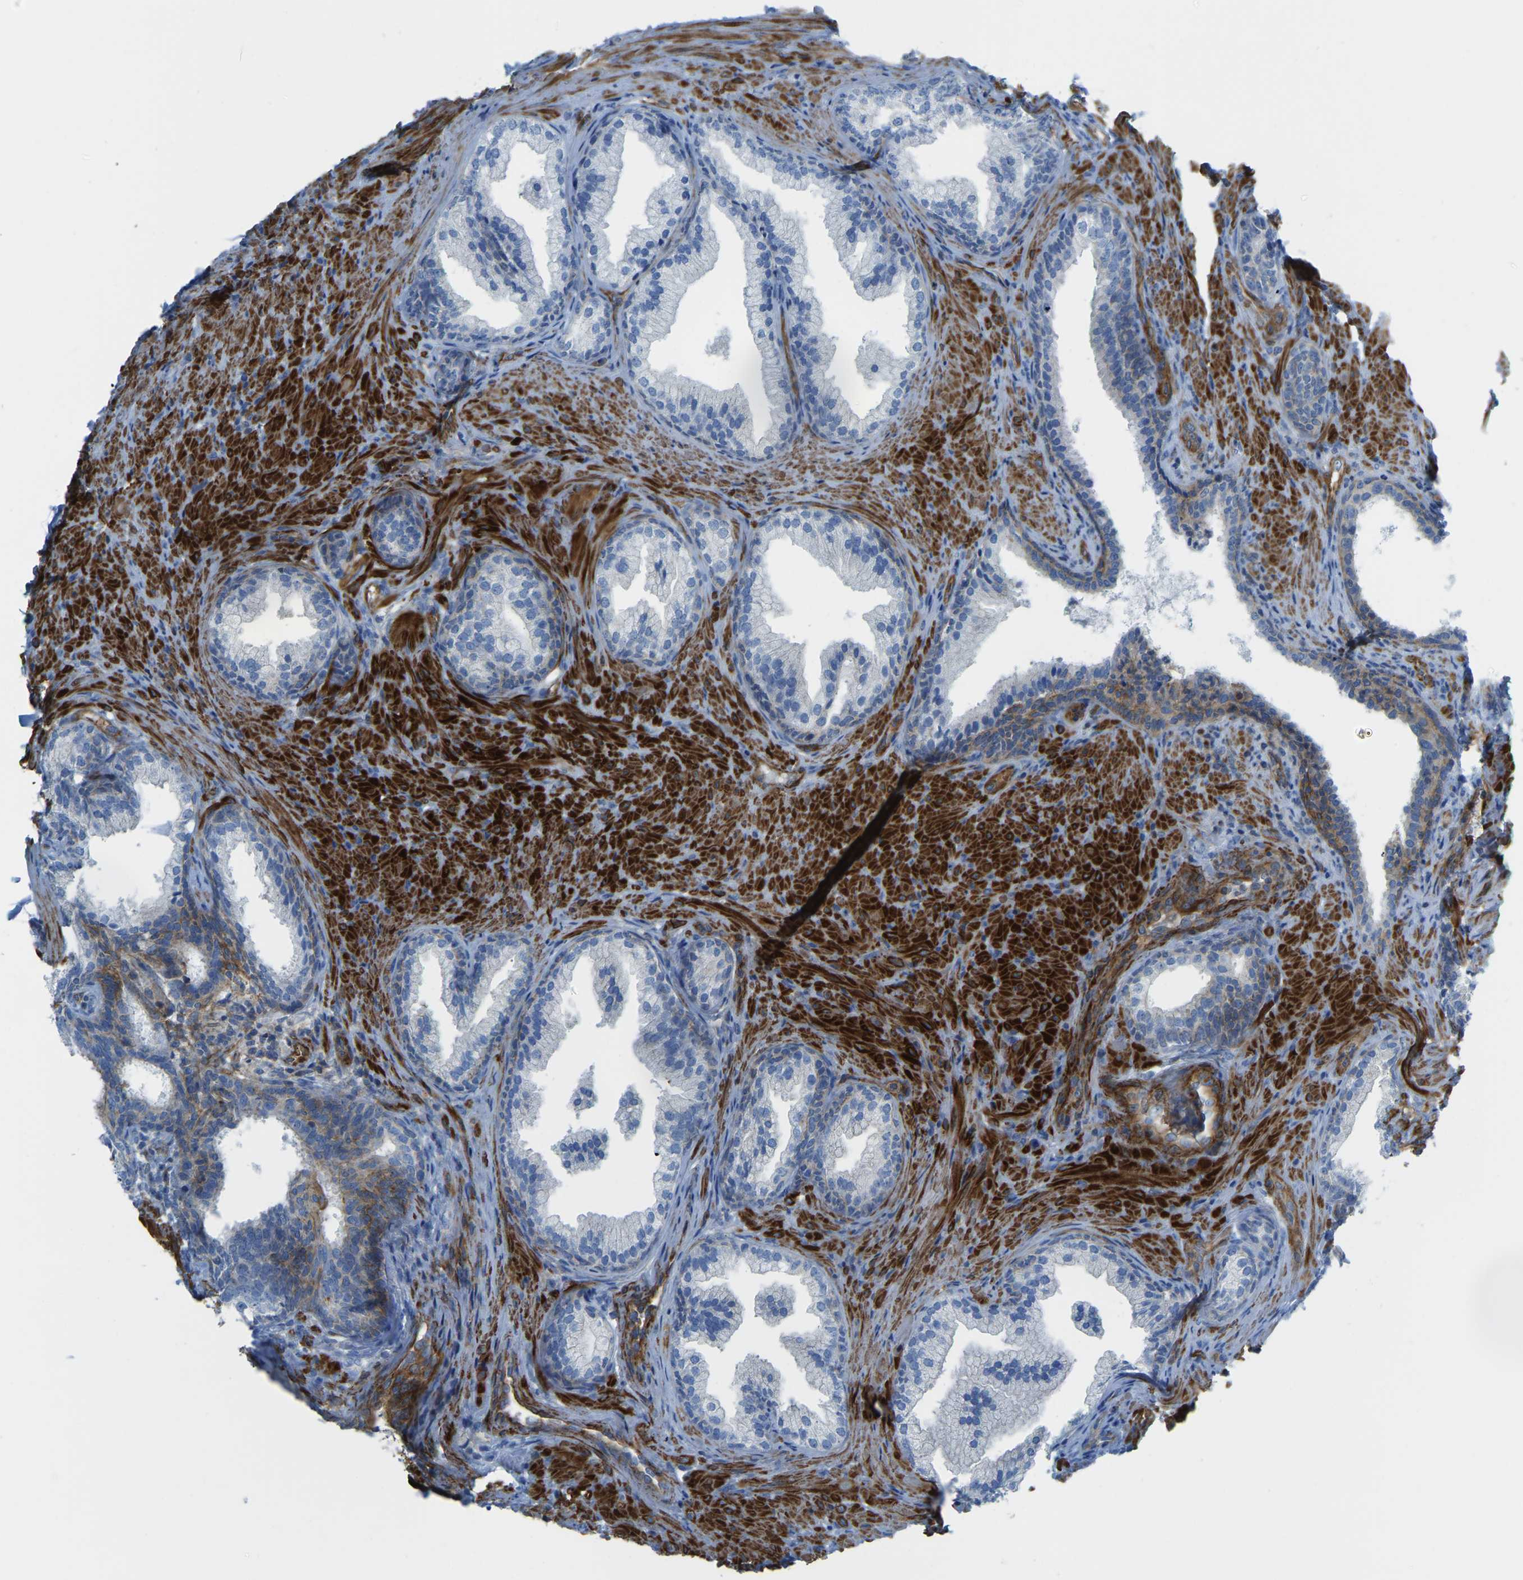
{"staining": {"intensity": "negative", "quantity": "none", "location": "none"}, "tissue": "prostate", "cell_type": "Glandular cells", "image_type": "normal", "snomed": [{"axis": "morphology", "description": "Normal tissue, NOS"}, {"axis": "topography", "description": "Prostate"}], "caption": "High magnification brightfield microscopy of normal prostate stained with DAB (3,3'-diaminobenzidine) (brown) and counterstained with hematoxylin (blue): glandular cells show no significant expression.", "gene": "MYL3", "patient": {"sex": "male", "age": 76}}